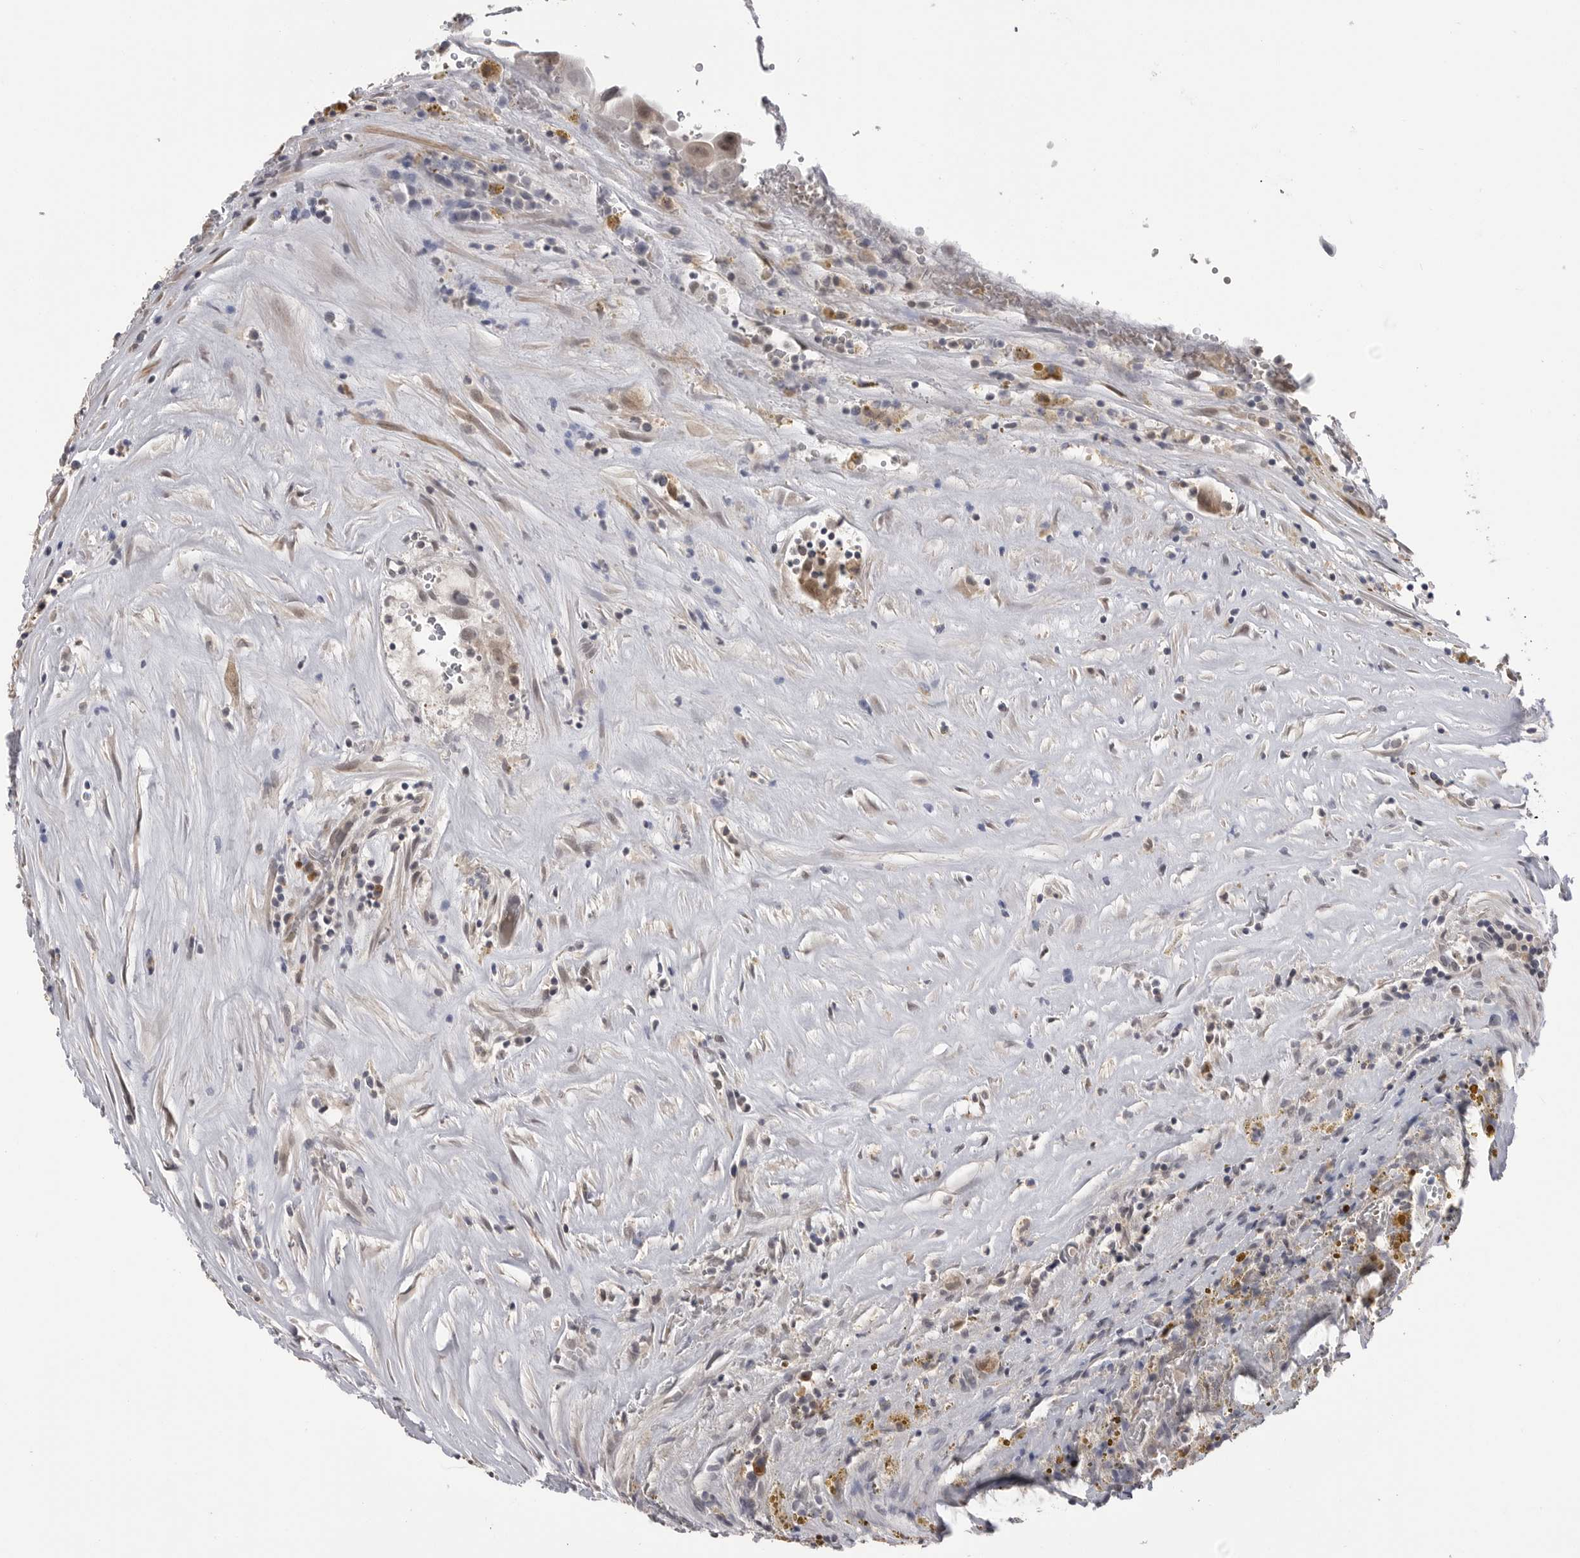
{"staining": {"intensity": "weak", "quantity": "25%-75%", "location": "nuclear"}, "tissue": "thyroid cancer", "cell_type": "Tumor cells", "image_type": "cancer", "snomed": [{"axis": "morphology", "description": "Papillary adenocarcinoma, NOS"}, {"axis": "topography", "description": "Thyroid gland"}], "caption": "DAB (3,3'-diaminobenzidine) immunohistochemical staining of thyroid cancer reveals weak nuclear protein staining in approximately 25%-75% of tumor cells.", "gene": "PLEKHF1", "patient": {"sex": "male", "age": 77}}